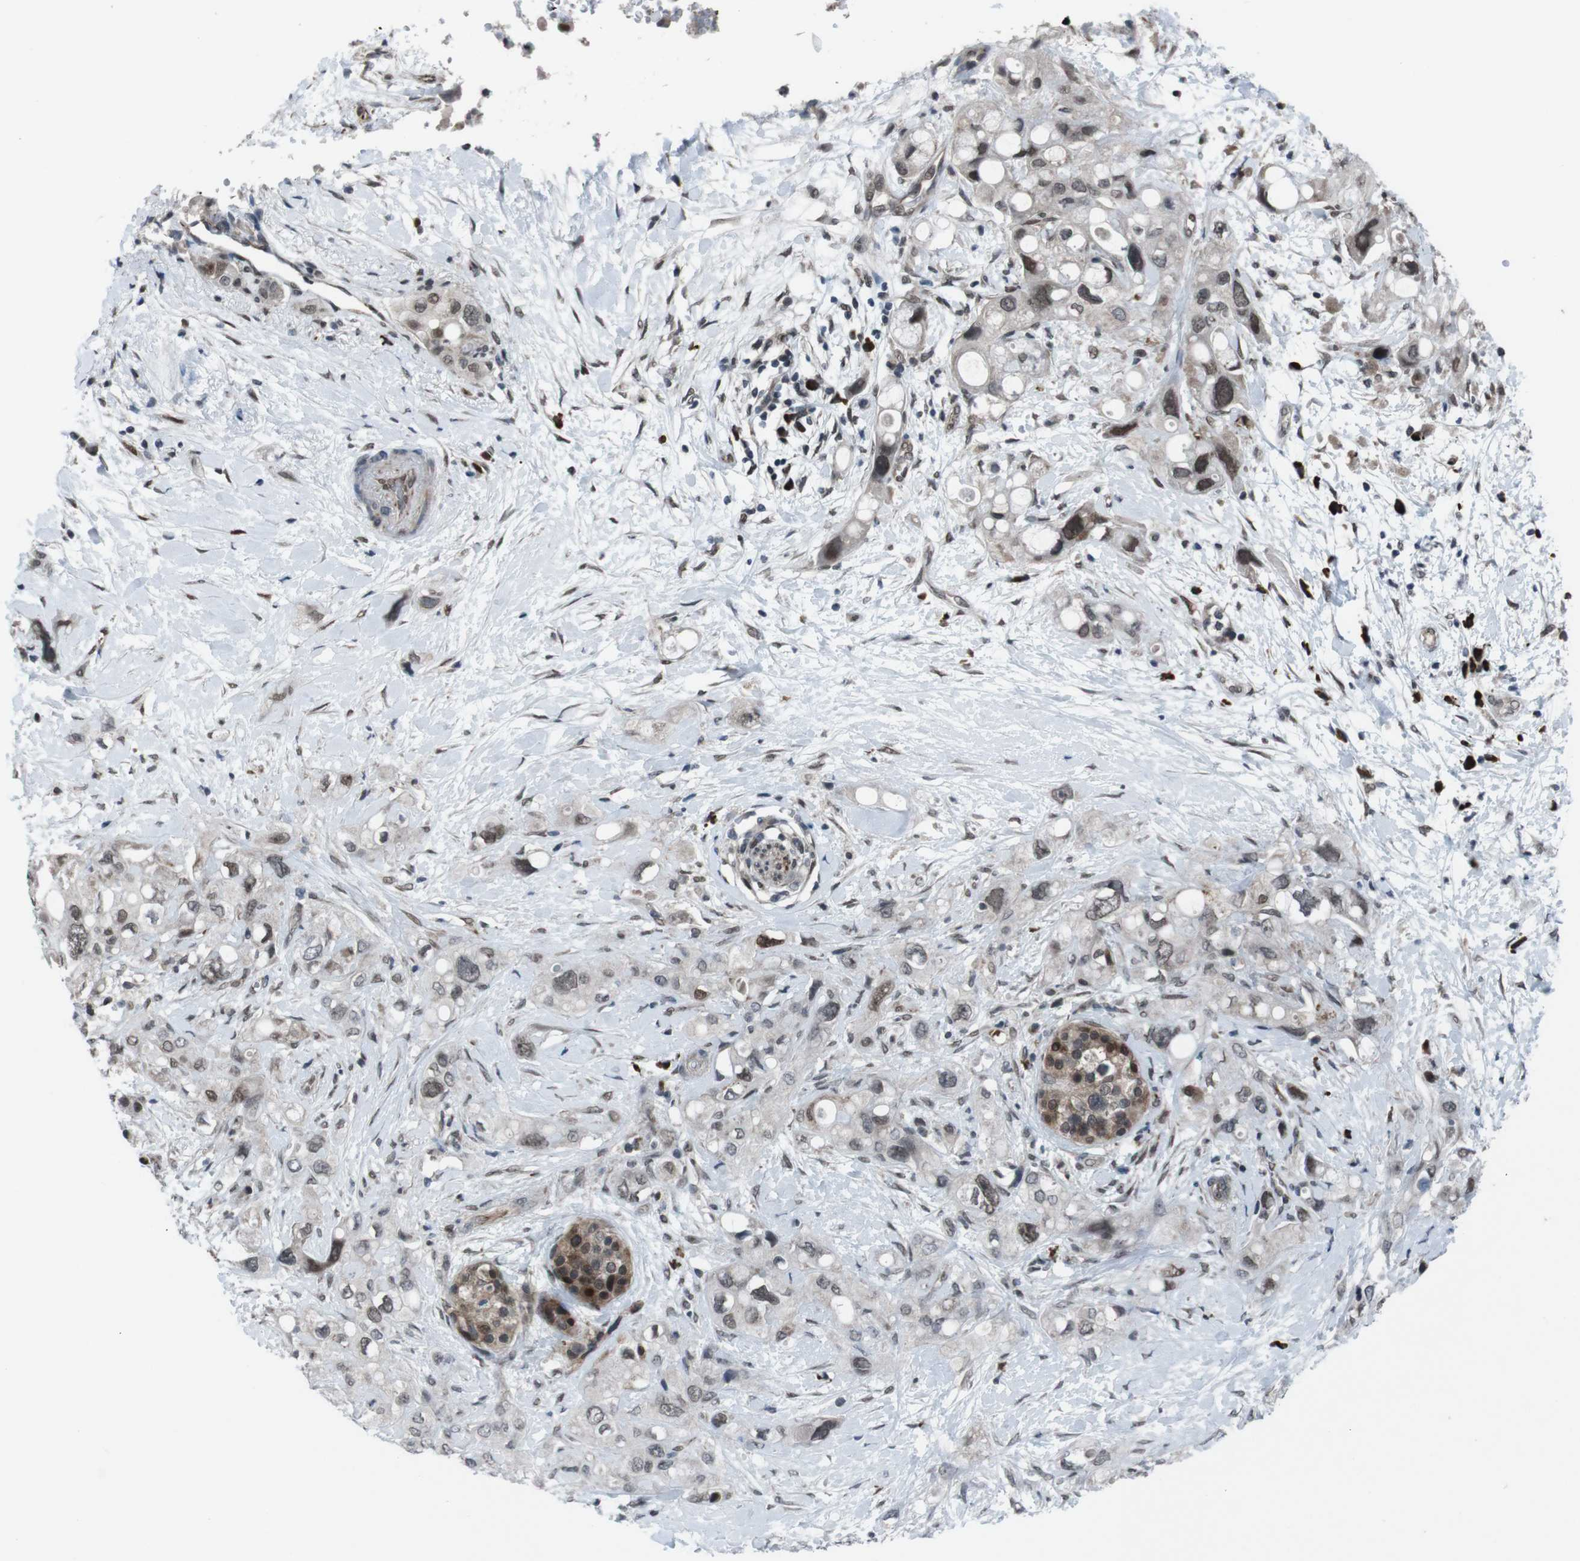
{"staining": {"intensity": "moderate", "quantity": ">75%", "location": "nuclear"}, "tissue": "pancreatic cancer", "cell_type": "Tumor cells", "image_type": "cancer", "snomed": [{"axis": "morphology", "description": "Adenocarcinoma, NOS"}, {"axis": "topography", "description": "Pancreas"}], "caption": "A medium amount of moderate nuclear positivity is identified in approximately >75% of tumor cells in pancreatic cancer tissue.", "gene": "SS18L1", "patient": {"sex": "female", "age": 56}}